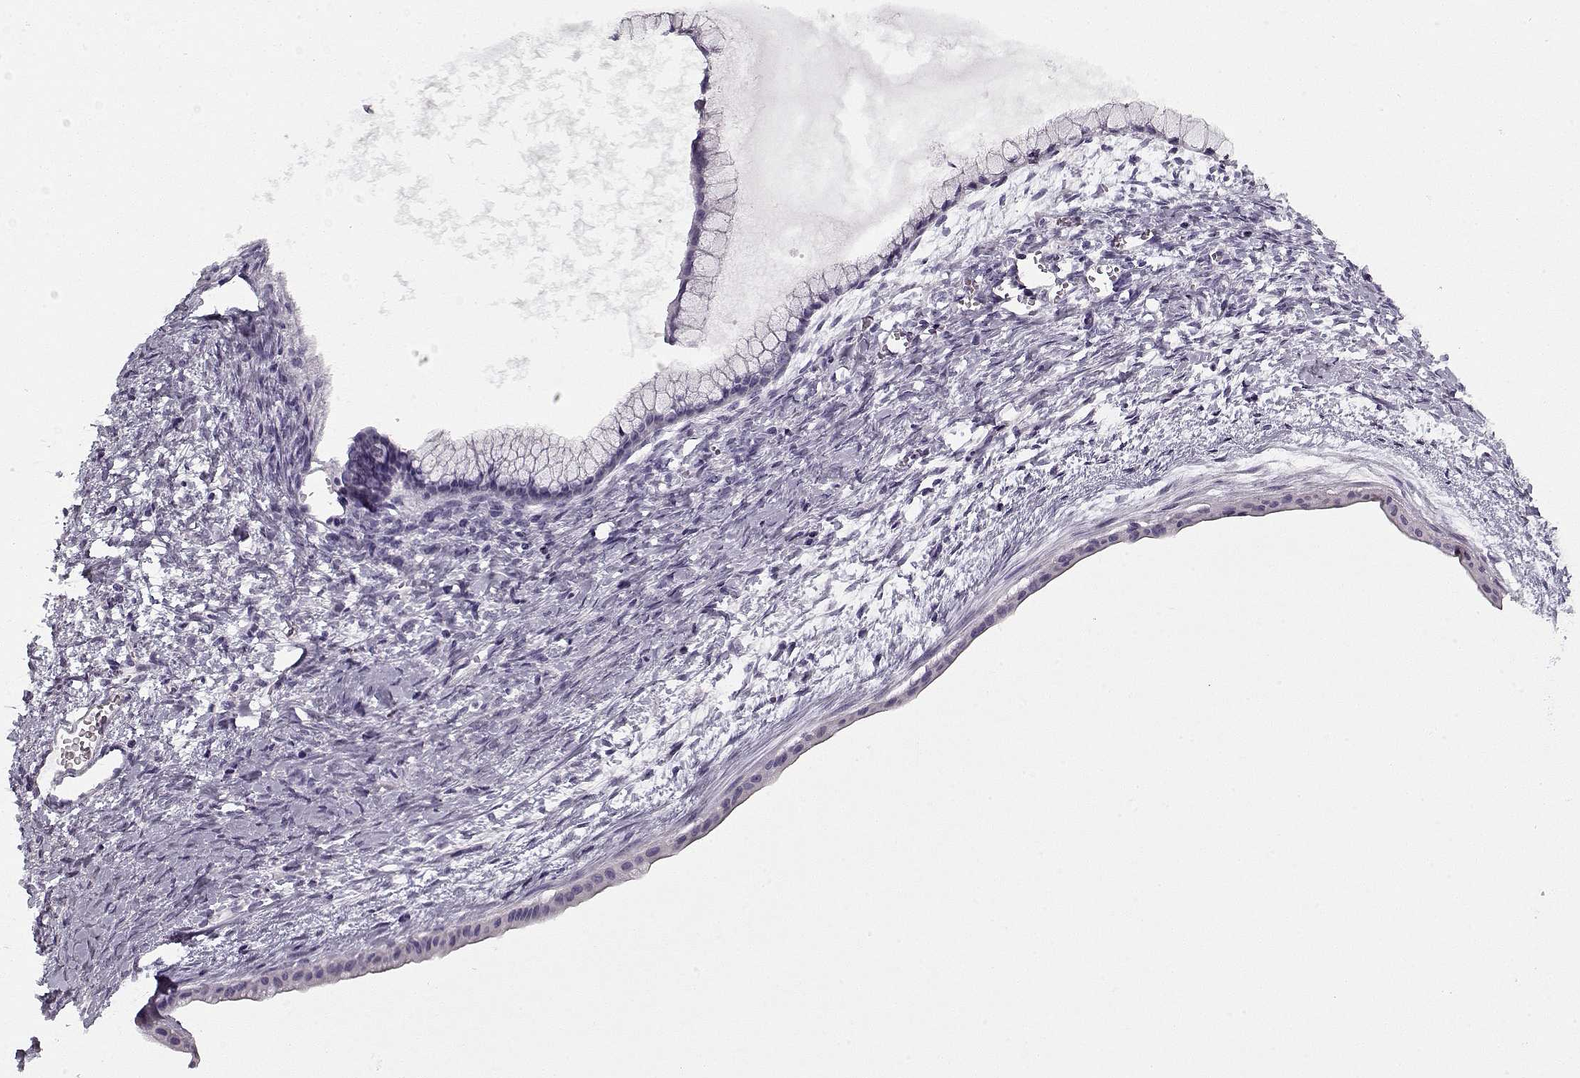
{"staining": {"intensity": "negative", "quantity": "none", "location": "none"}, "tissue": "ovarian cancer", "cell_type": "Tumor cells", "image_type": "cancer", "snomed": [{"axis": "morphology", "description": "Cystadenocarcinoma, mucinous, NOS"}, {"axis": "topography", "description": "Ovary"}], "caption": "There is no significant positivity in tumor cells of ovarian cancer.", "gene": "CCDC136", "patient": {"sex": "female", "age": 41}}